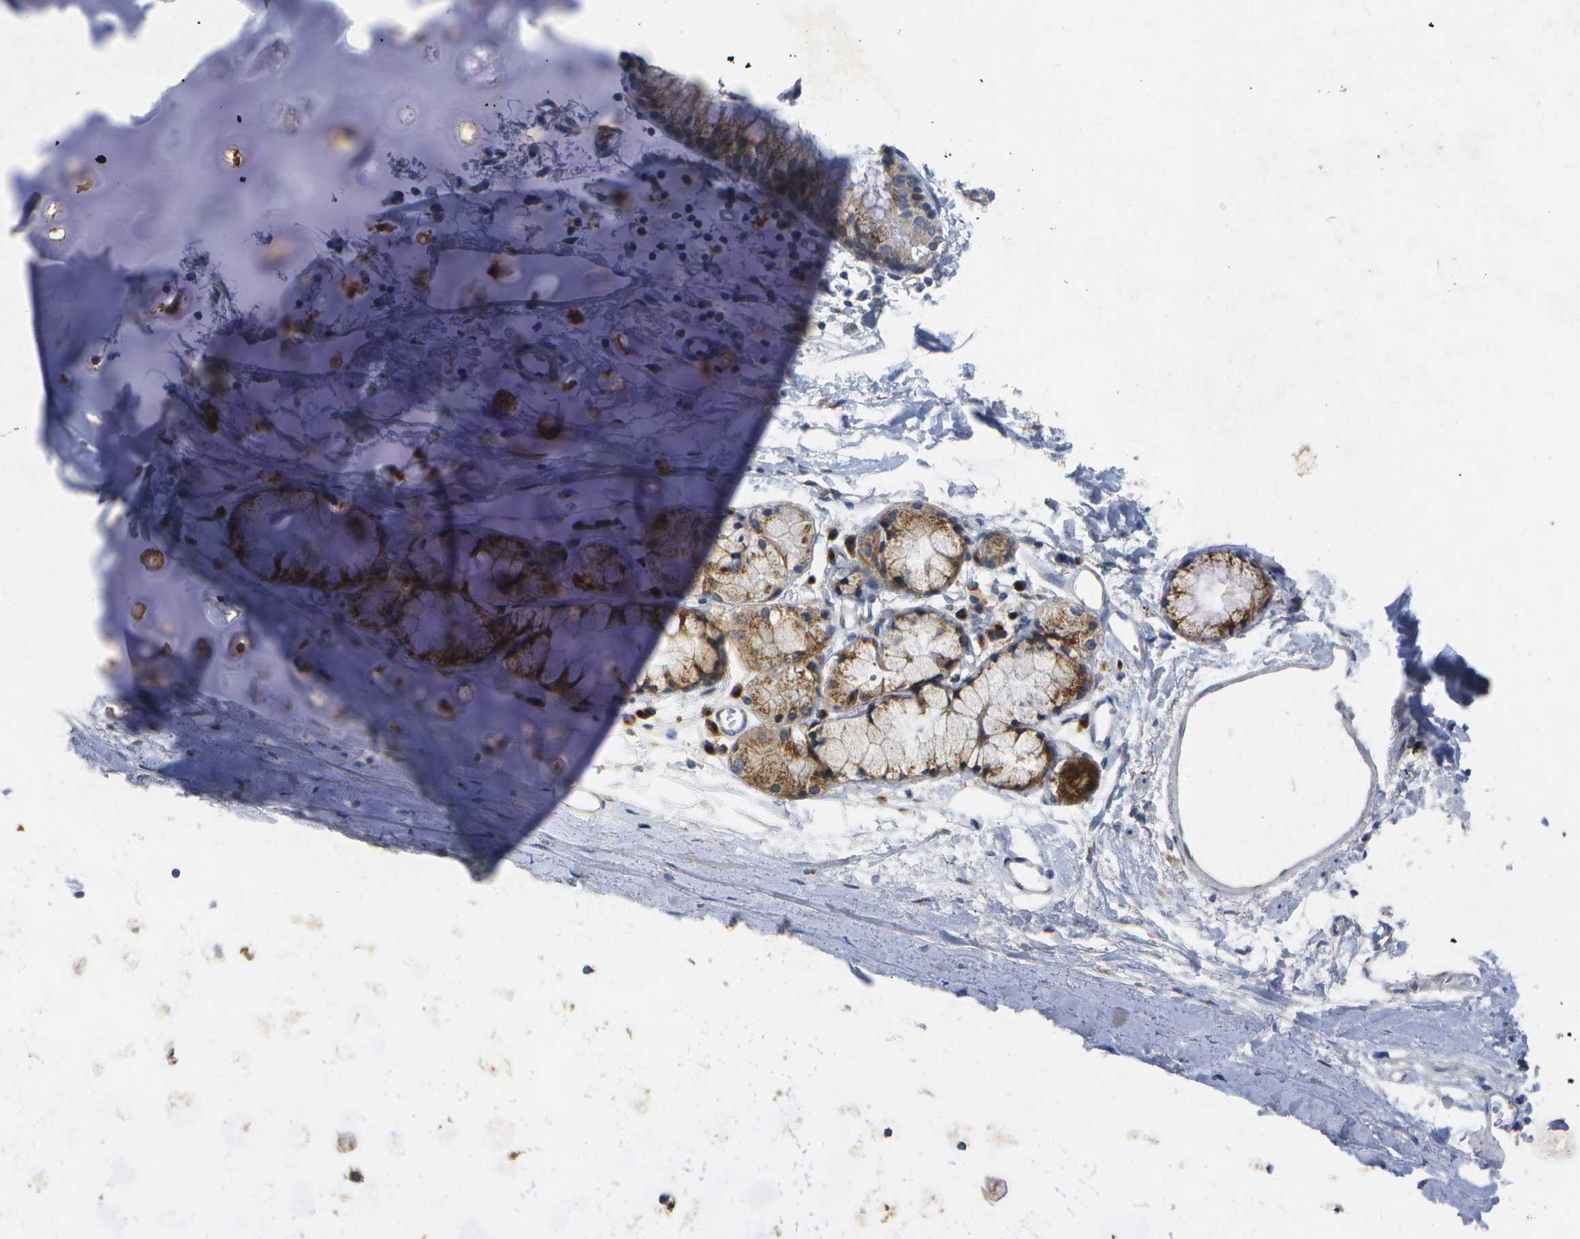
{"staining": {"intensity": "moderate", "quantity": ">75%", "location": "cytoplasmic/membranous"}, "tissue": "adipose tissue", "cell_type": "Adipocytes", "image_type": "normal", "snomed": [{"axis": "morphology", "description": "Normal tissue, NOS"}, {"axis": "topography", "description": "Bronchus"}], "caption": "High-power microscopy captured an immunohistochemistry (IHC) photomicrograph of unremarkable adipose tissue, revealing moderate cytoplasmic/membranous staining in approximately >75% of adipocytes.", "gene": "KDELR1", "patient": {"sex": "female", "age": 73}}